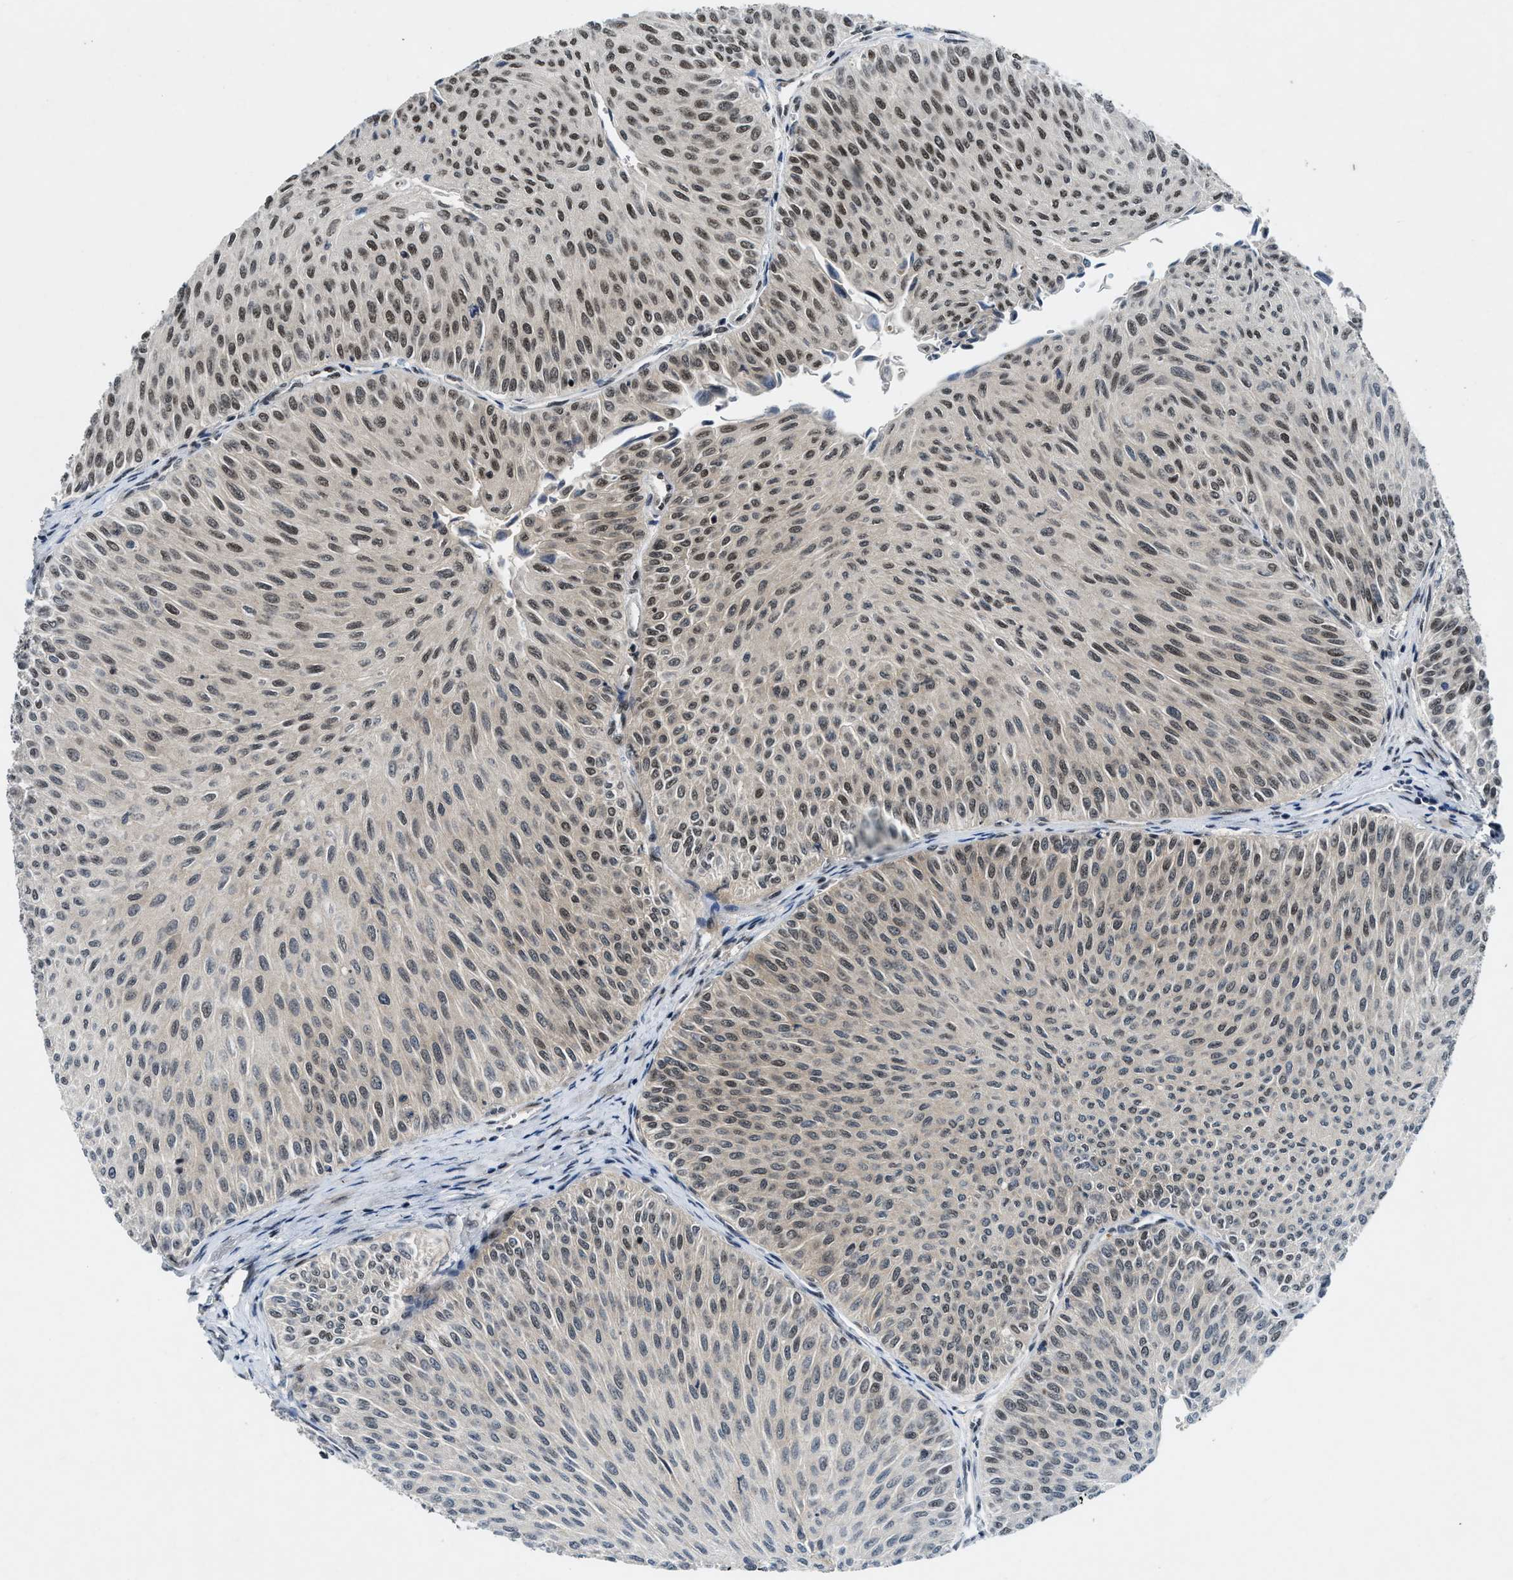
{"staining": {"intensity": "moderate", "quantity": "25%-75%", "location": "nuclear"}, "tissue": "urothelial cancer", "cell_type": "Tumor cells", "image_type": "cancer", "snomed": [{"axis": "morphology", "description": "Urothelial carcinoma, Low grade"}, {"axis": "topography", "description": "Urinary bladder"}], "caption": "High-magnification brightfield microscopy of urothelial cancer stained with DAB (3,3'-diaminobenzidine) (brown) and counterstained with hematoxylin (blue). tumor cells exhibit moderate nuclear positivity is seen in about25%-75% of cells.", "gene": "NCOA1", "patient": {"sex": "male", "age": 78}}